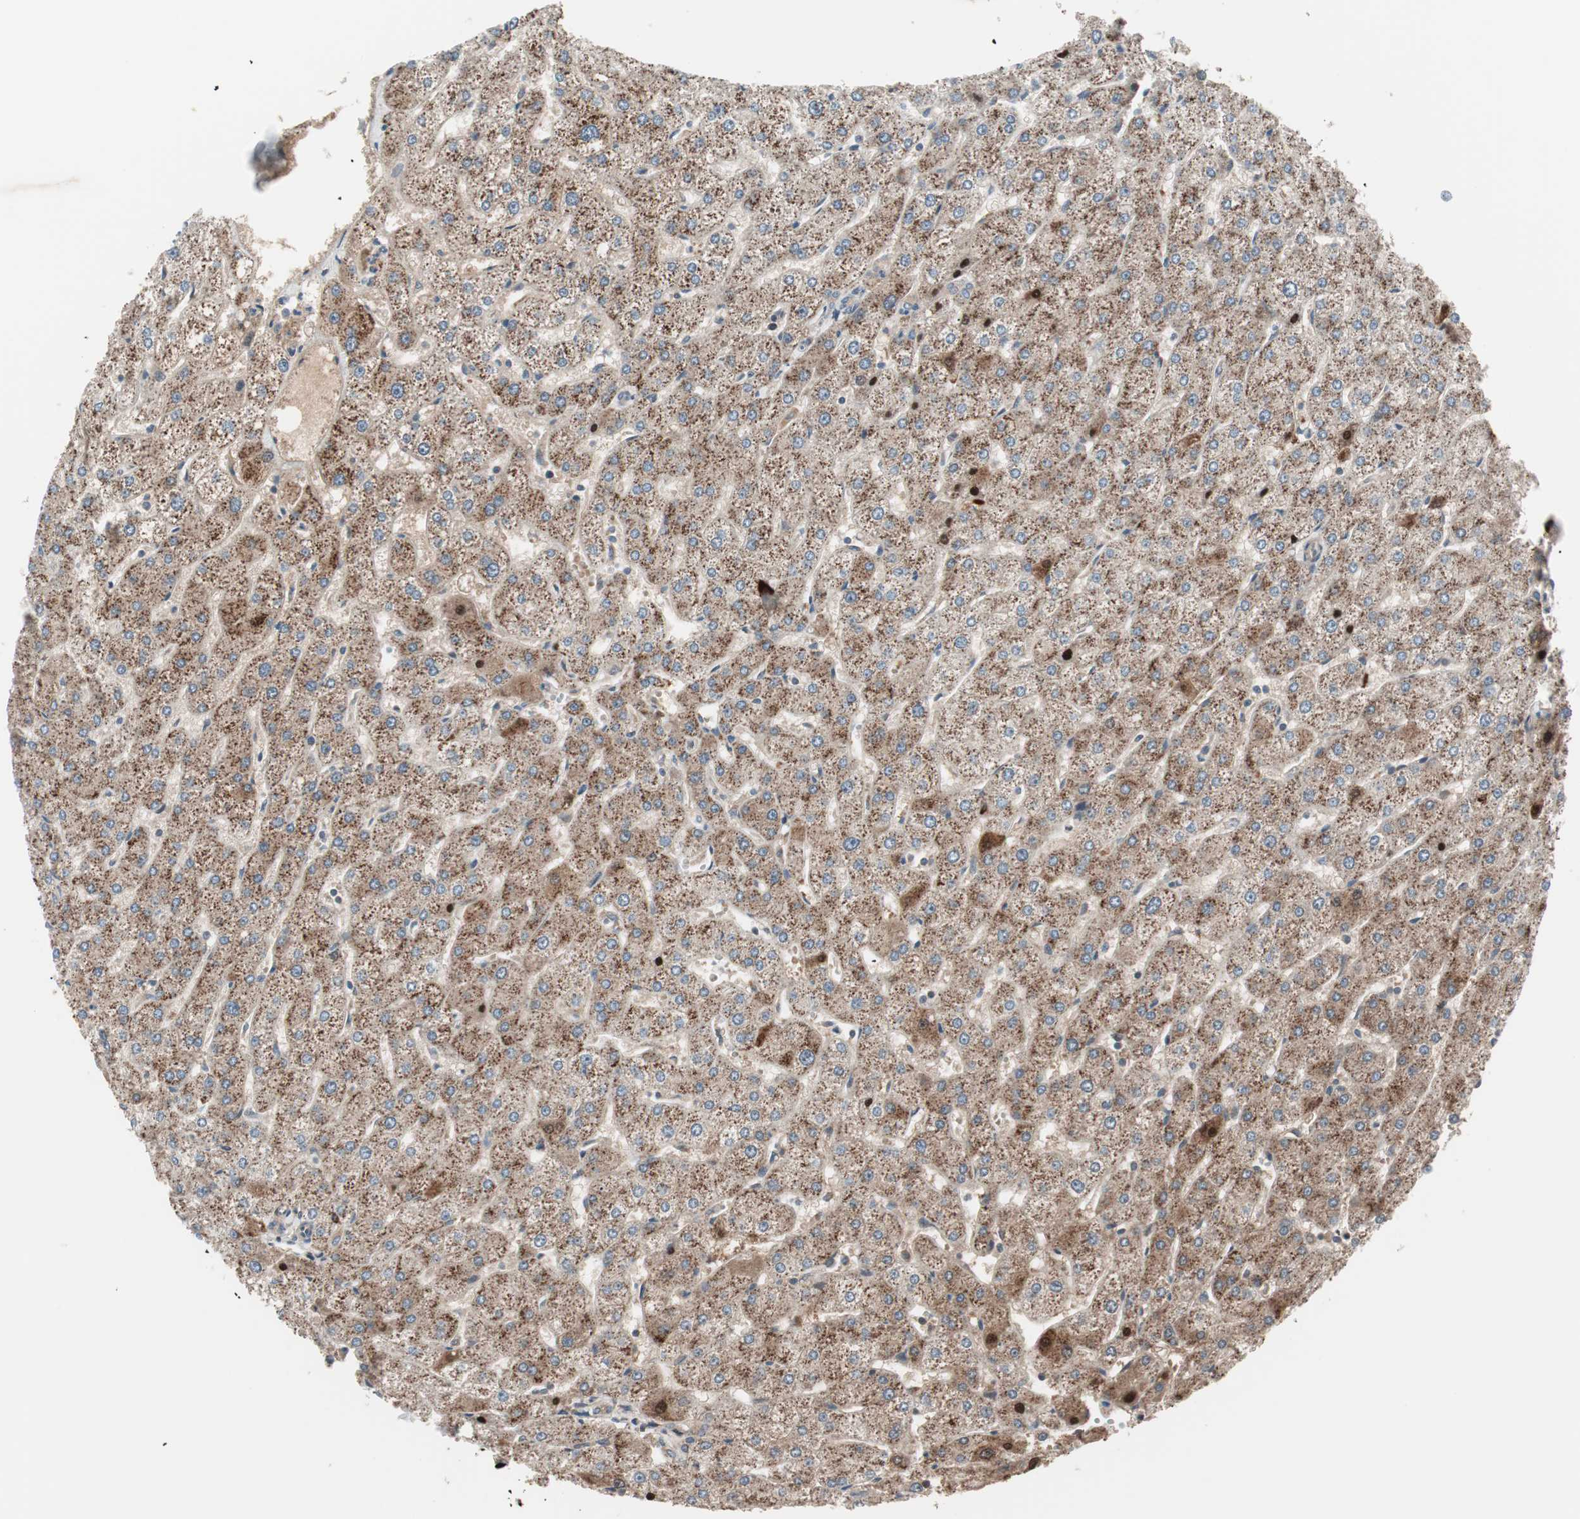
{"staining": {"intensity": "moderate", "quantity": ">75%", "location": "cytoplasmic/membranous"}, "tissue": "liver", "cell_type": "Cholangiocytes", "image_type": "normal", "snomed": [{"axis": "morphology", "description": "Normal tissue, NOS"}, {"axis": "topography", "description": "Liver"}], "caption": "Protein positivity by immunohistochemistry displays moderate cytoplasmic/membranous positivity in approximately >75% of cholangiocytes in normal liver.", "gene": "PRKG2", "patient": {"sex": "male", "age": 67}}